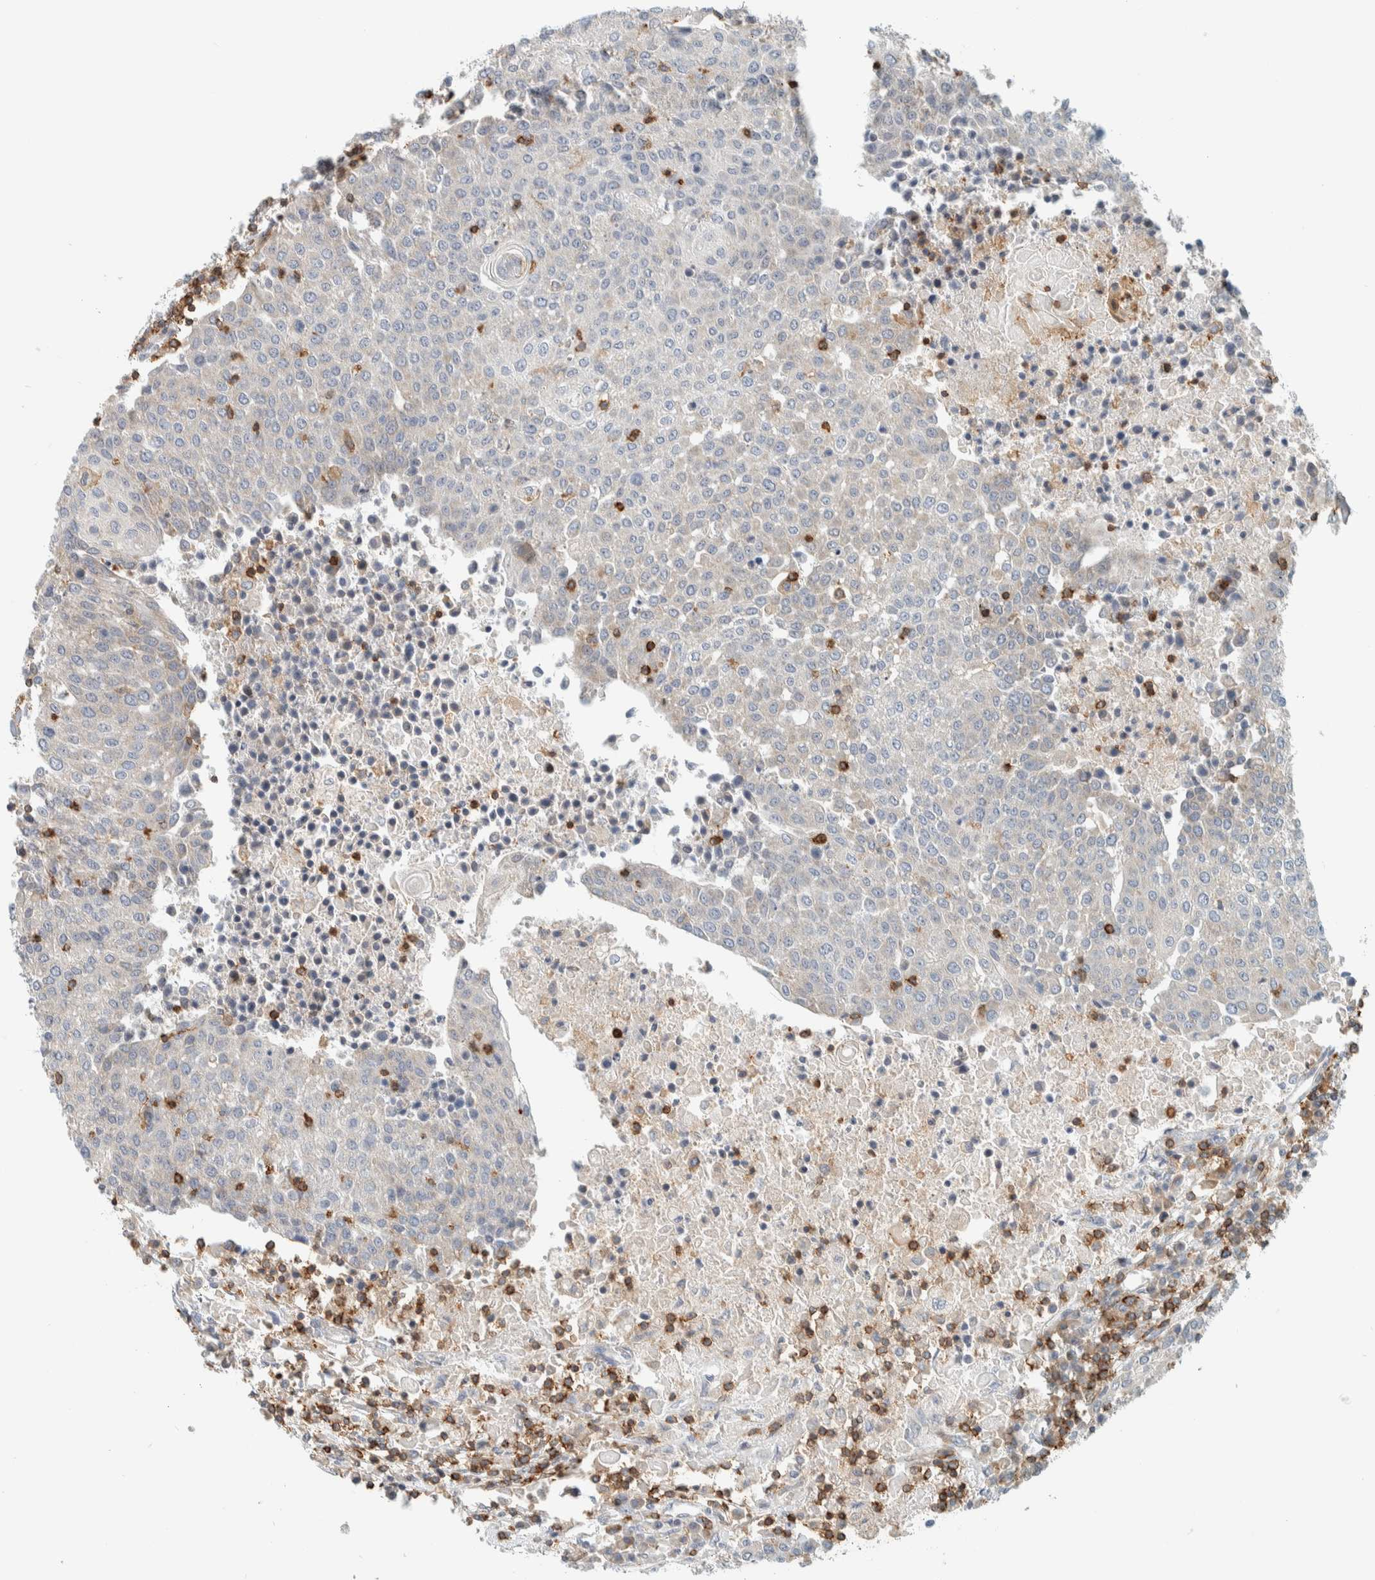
{"staining": {"intensity": "negative", "quantity": "none", "location": "none"}, "tissue": "urothelial cancer", "cell_type": "Tumor cells", "image_type": "cancer", "snomed": [{"axis": "morphology", "description": "Urothelial carcinoma, High grade"}, {"axis": "topography", "description": "Urinary bladder"}], "caption": "Immunohistochemistry photomicrograph of neoplastic tissue: human urothelial cancer stained with DAB (3,3'-diaminobenzidine) shows no significant protein staining in tumor cells.", "gene": "CCDC57", "patient": {"sex": "female", "age": 85}}